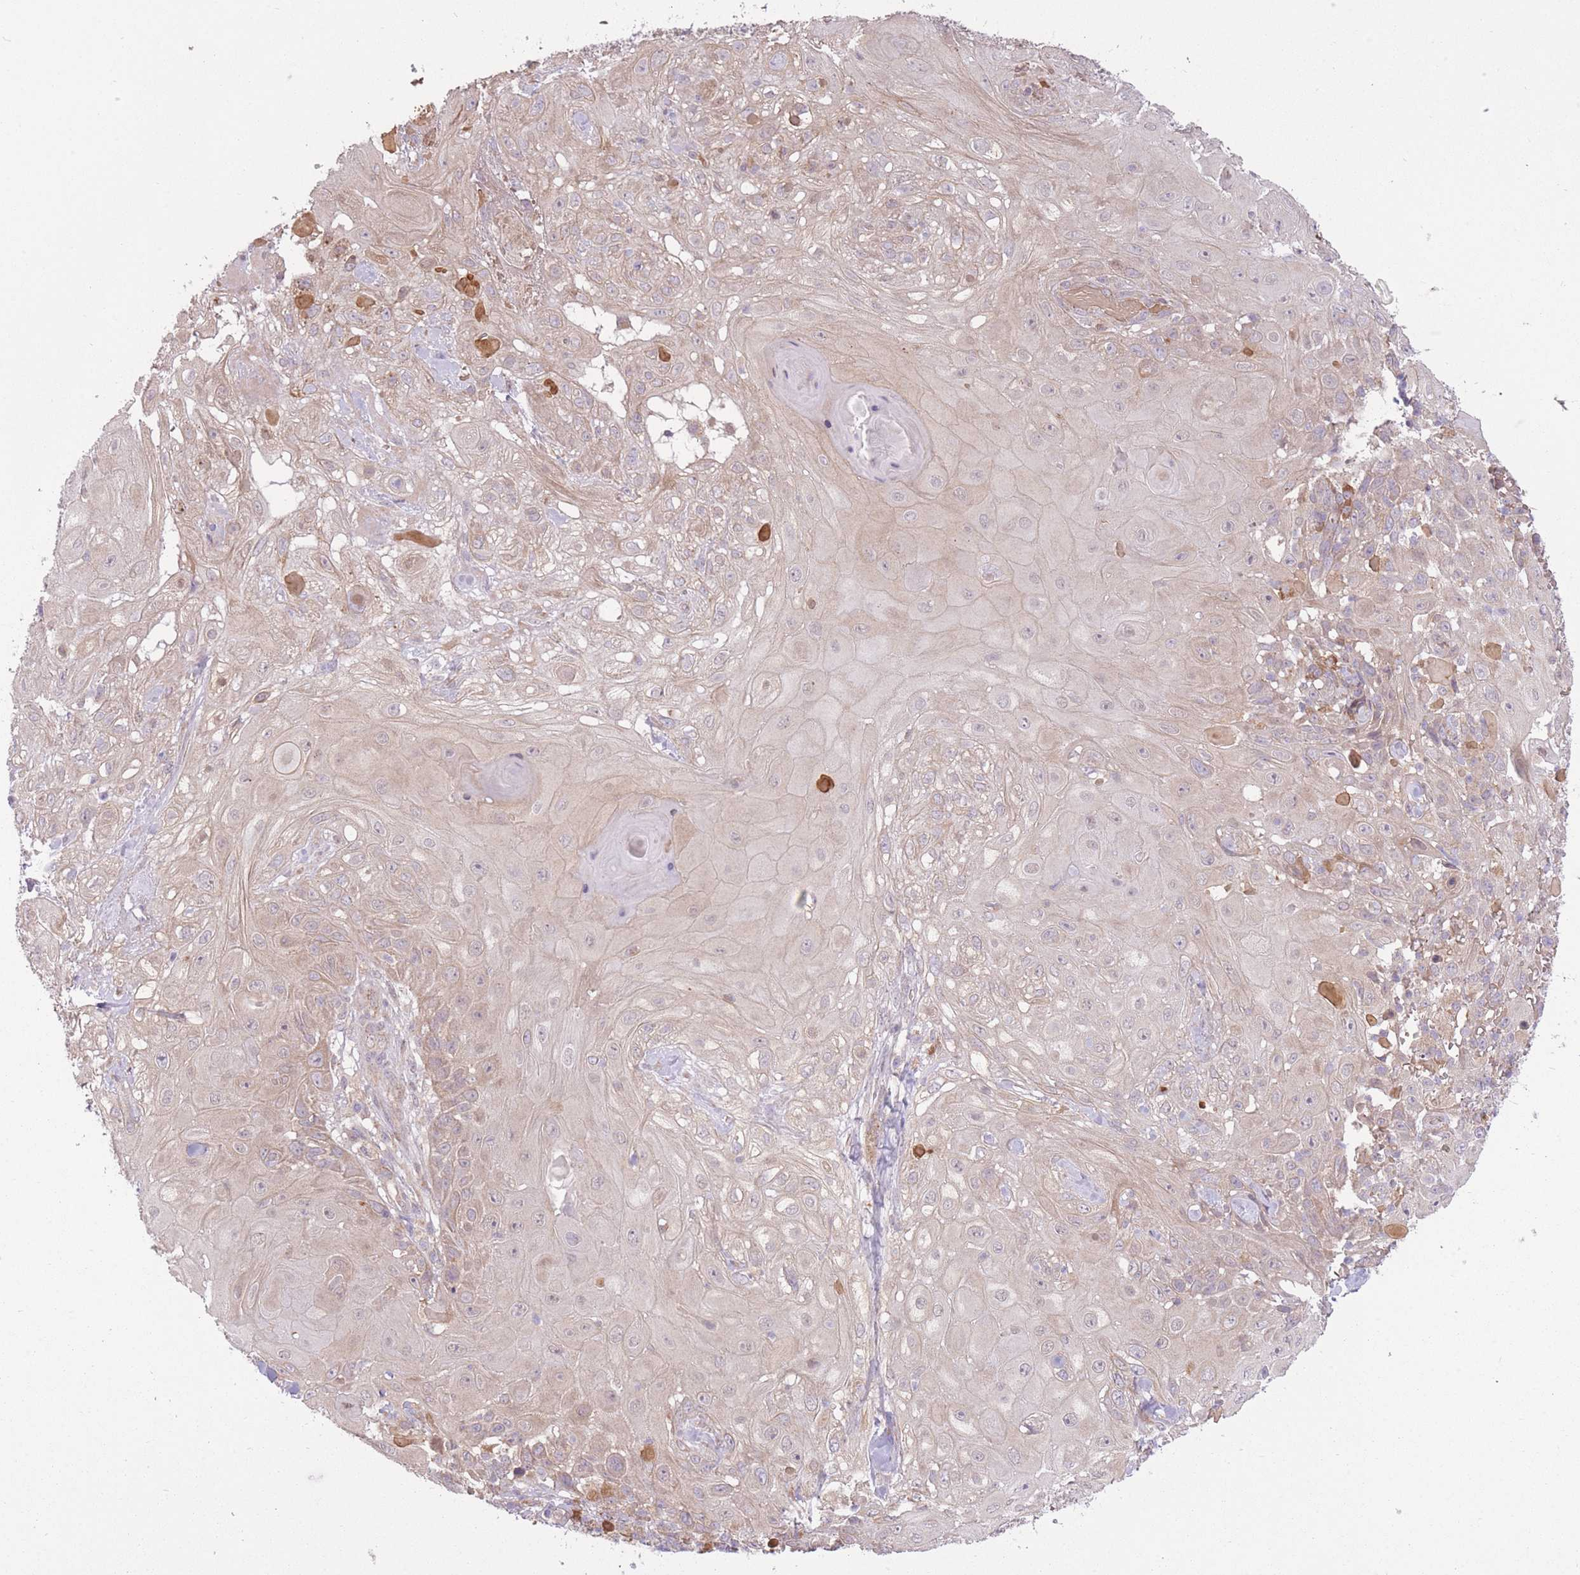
{"staining": {"intensity": "weak", "quantity": "25%-75%", "location": "cytoplasmic/membranous"}, "tissue": "skin cancer", "cell_type": "Tumor cells", "image_type": "cancer", "snomed": [{"axis": "morphology", "description": "Normal tissue, NOS"}, {"axis": "morphology", "description": "Squamous cell carcinoma, NOS"}, {"axis": "topography", "description": "Skin"}, {"axis": "topography", "description": "Cartilage tissue"}], "caption": "Weak cytoplasmic/membranous protein positivity is seen in approximately 25%-75% of tumor cells in skin squamous cell carcinoma. The staining was performed using DAB, with brown indicating positive protein expression. Nuclei are stained blue with hematoxylin.", "gene": "POLR3F", "patient": {"sex": "female", "age": 79}}